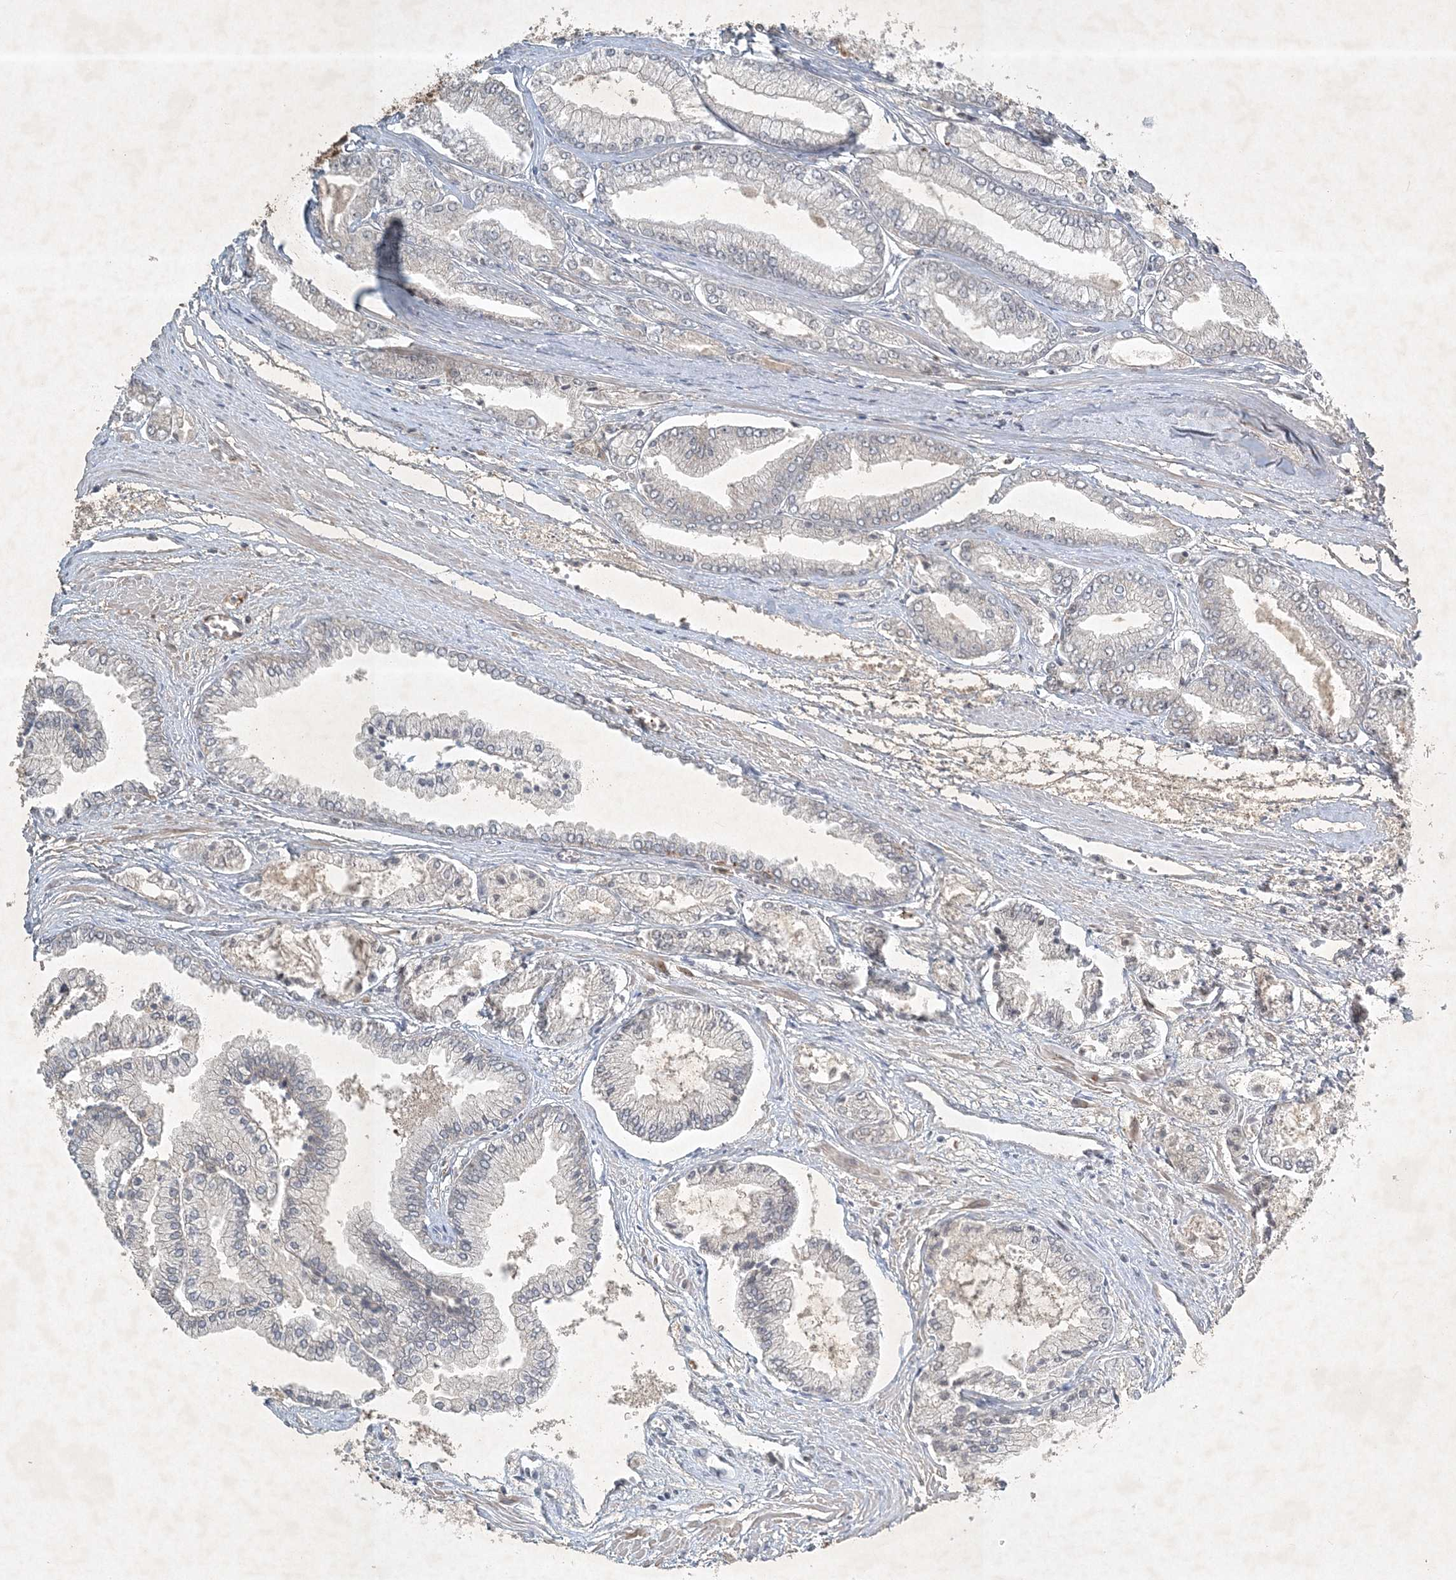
{"staining": {"intensity": "negative", "quantity": "none", "location": "none"}, "tissue": "prostate cancer", "cell_type": "Tumor cells", "image_type": "cancer", "snomed": [{"axis": "morphology", "description": "Adenocarcinoma, Low grade"}, {"axis": "topography", "description": "Prostate"}], "caption": "A photomicrograph of human low-grade adenocarcinoma (prostate) is negative for staining in tumor cells.", "gene": "TNFAIP6", "patient": {"sex": "male", "age": 52}}